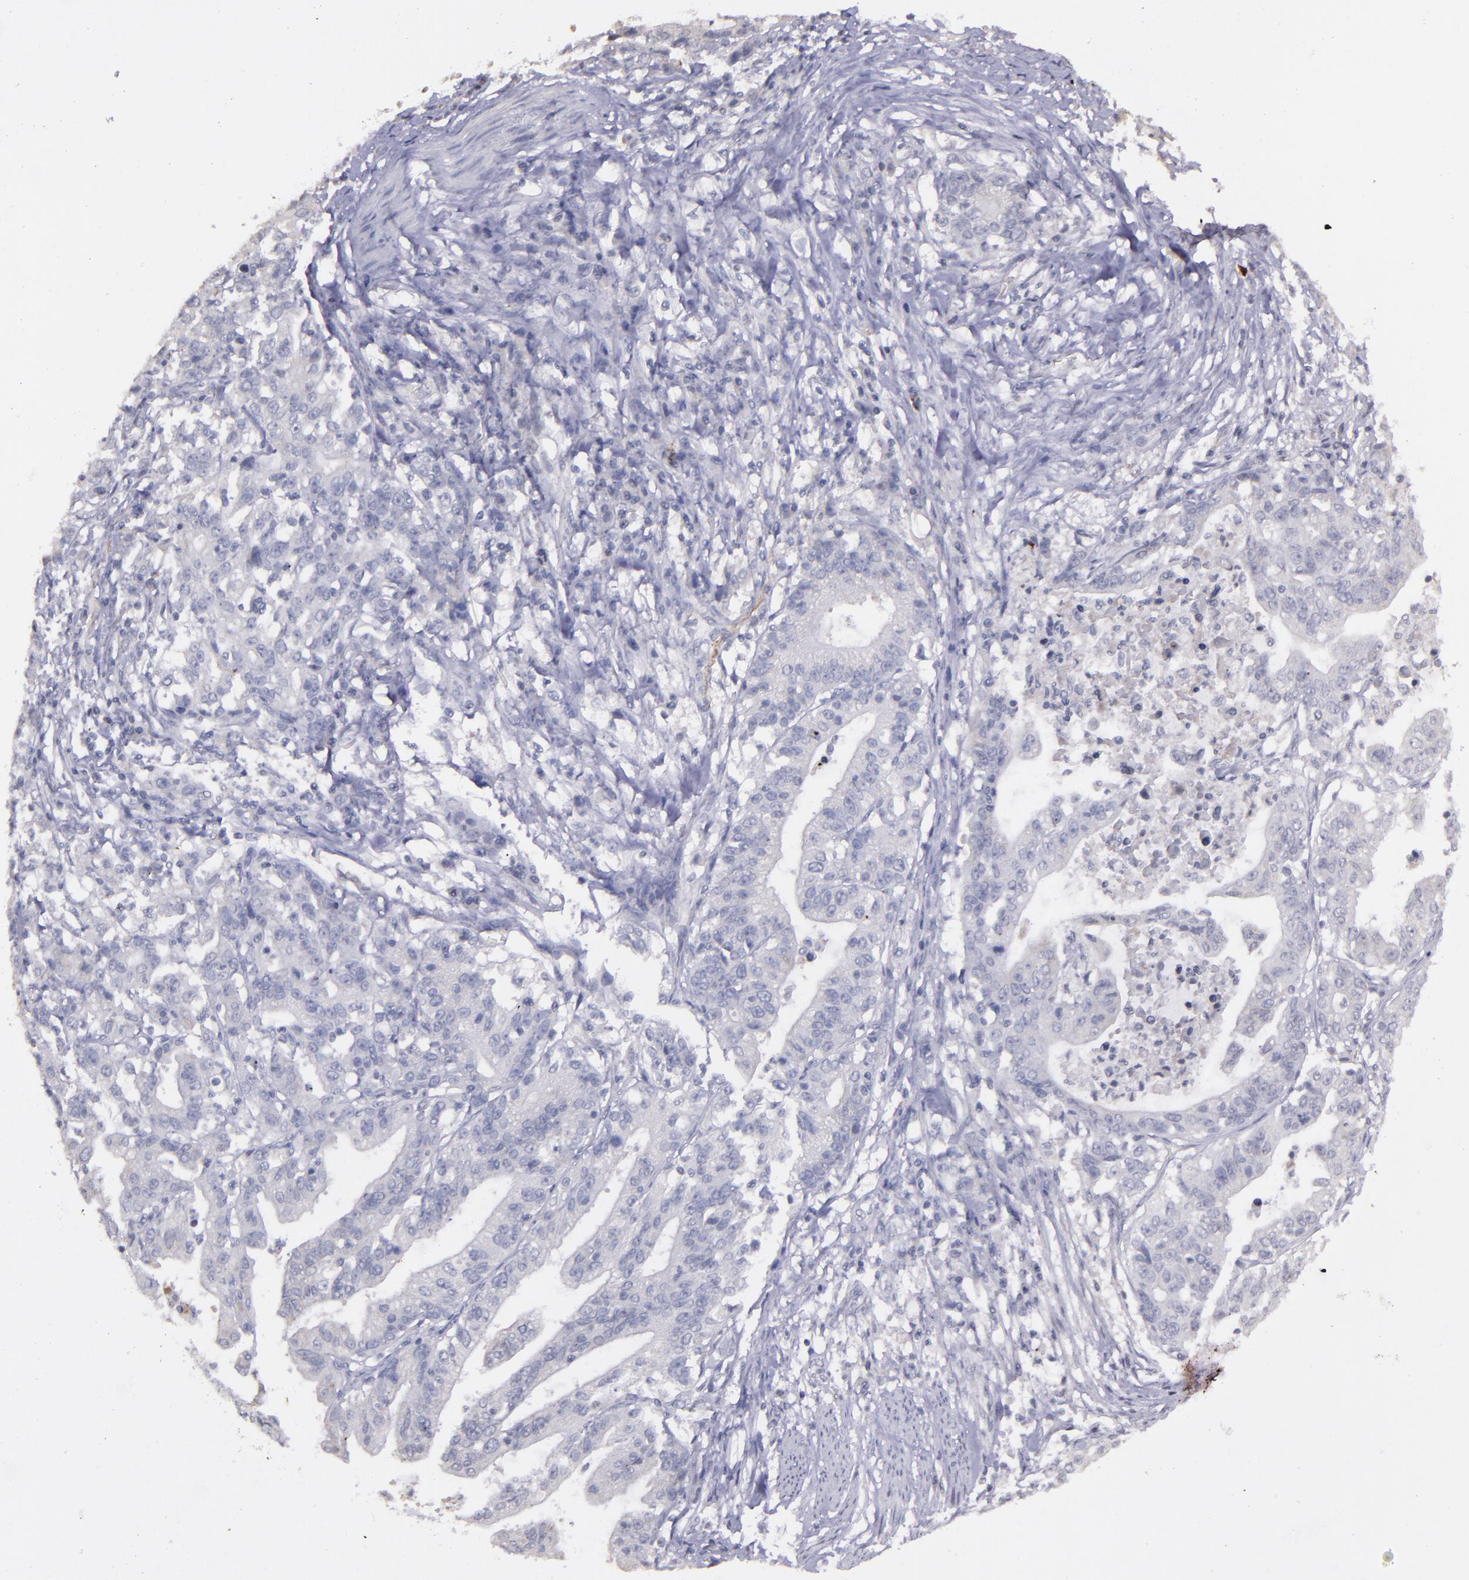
{"staining": {"intensity": "negative", "quantity": "none", "location": "none"}, "tissue": "stomach cancer", "cell_type": "Tumor cells", "image_type": "cancer", "snomed": [{"axis": "morphology", "description": "Adenocarcinoma, NOS"}, {"axis": "topography", "description": "Stomach, upper"}], "caption": "High magnification brightfield microscopy of adenocarcinoma (stomach) stained with DAB (brown) and counterstained with hematoxylin (blue): tumor cells show no significant positivity. (DAB immunohistochemistry, high magnification).", "gene": "MASP1", "patient": {"sex": "female", "age": 50}}